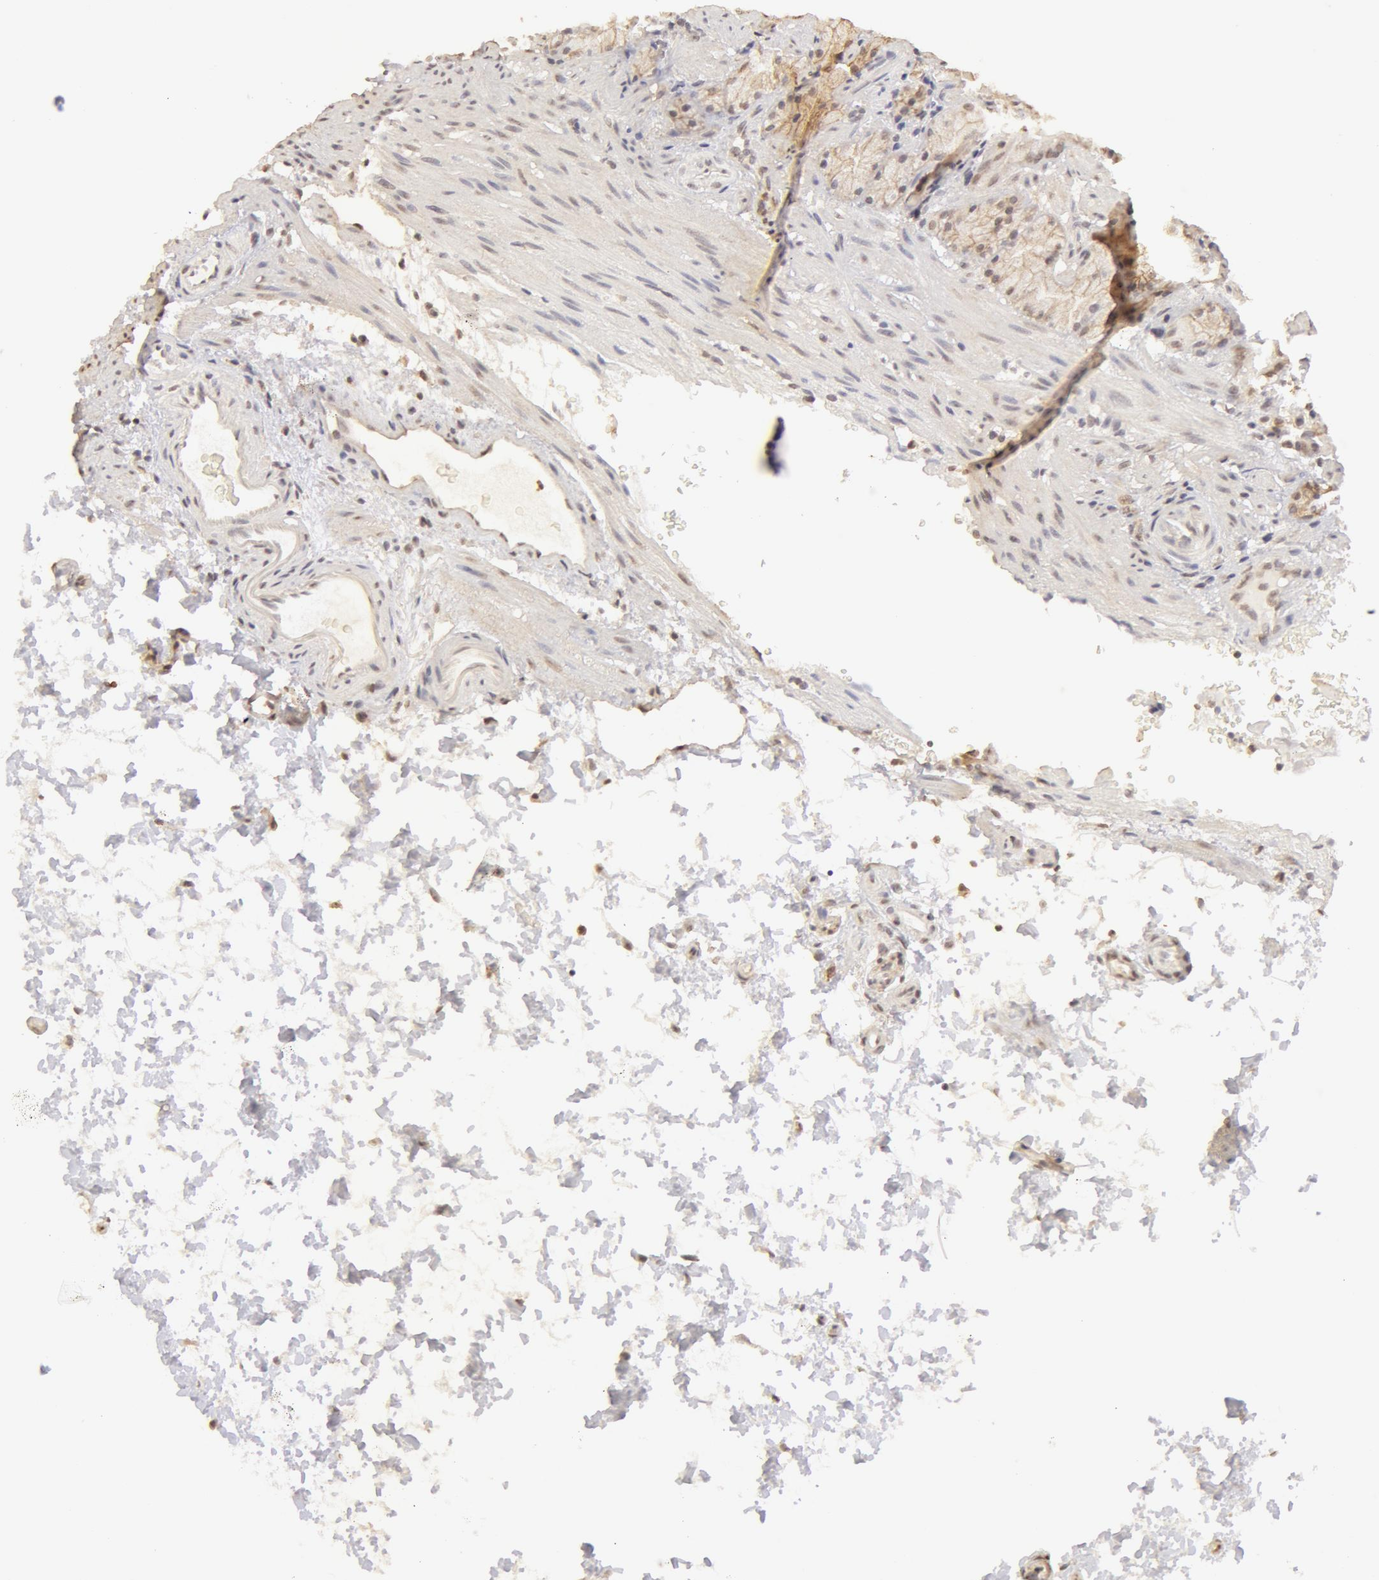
{"staining": {"intensity": "moderate", "quantity": ">75%", "location": "cytoplasmic/membranous"}, "tissue": "stomach", "cell_type": "Glandular cells", "image_type": "normal", "snomed": [{"axis": "morphology", "description": "Normal tissue, NOS"}, {"axis": "topography", "description": "Stomach, upper"}], "caption": "The image exhibits staining of normal stomach, revealing moderate cytoplasmic/membranous protein expression (brown color) within glandular cells.", "gene": "ADAM10", "patient": {"sex": "female", "age": 75}}